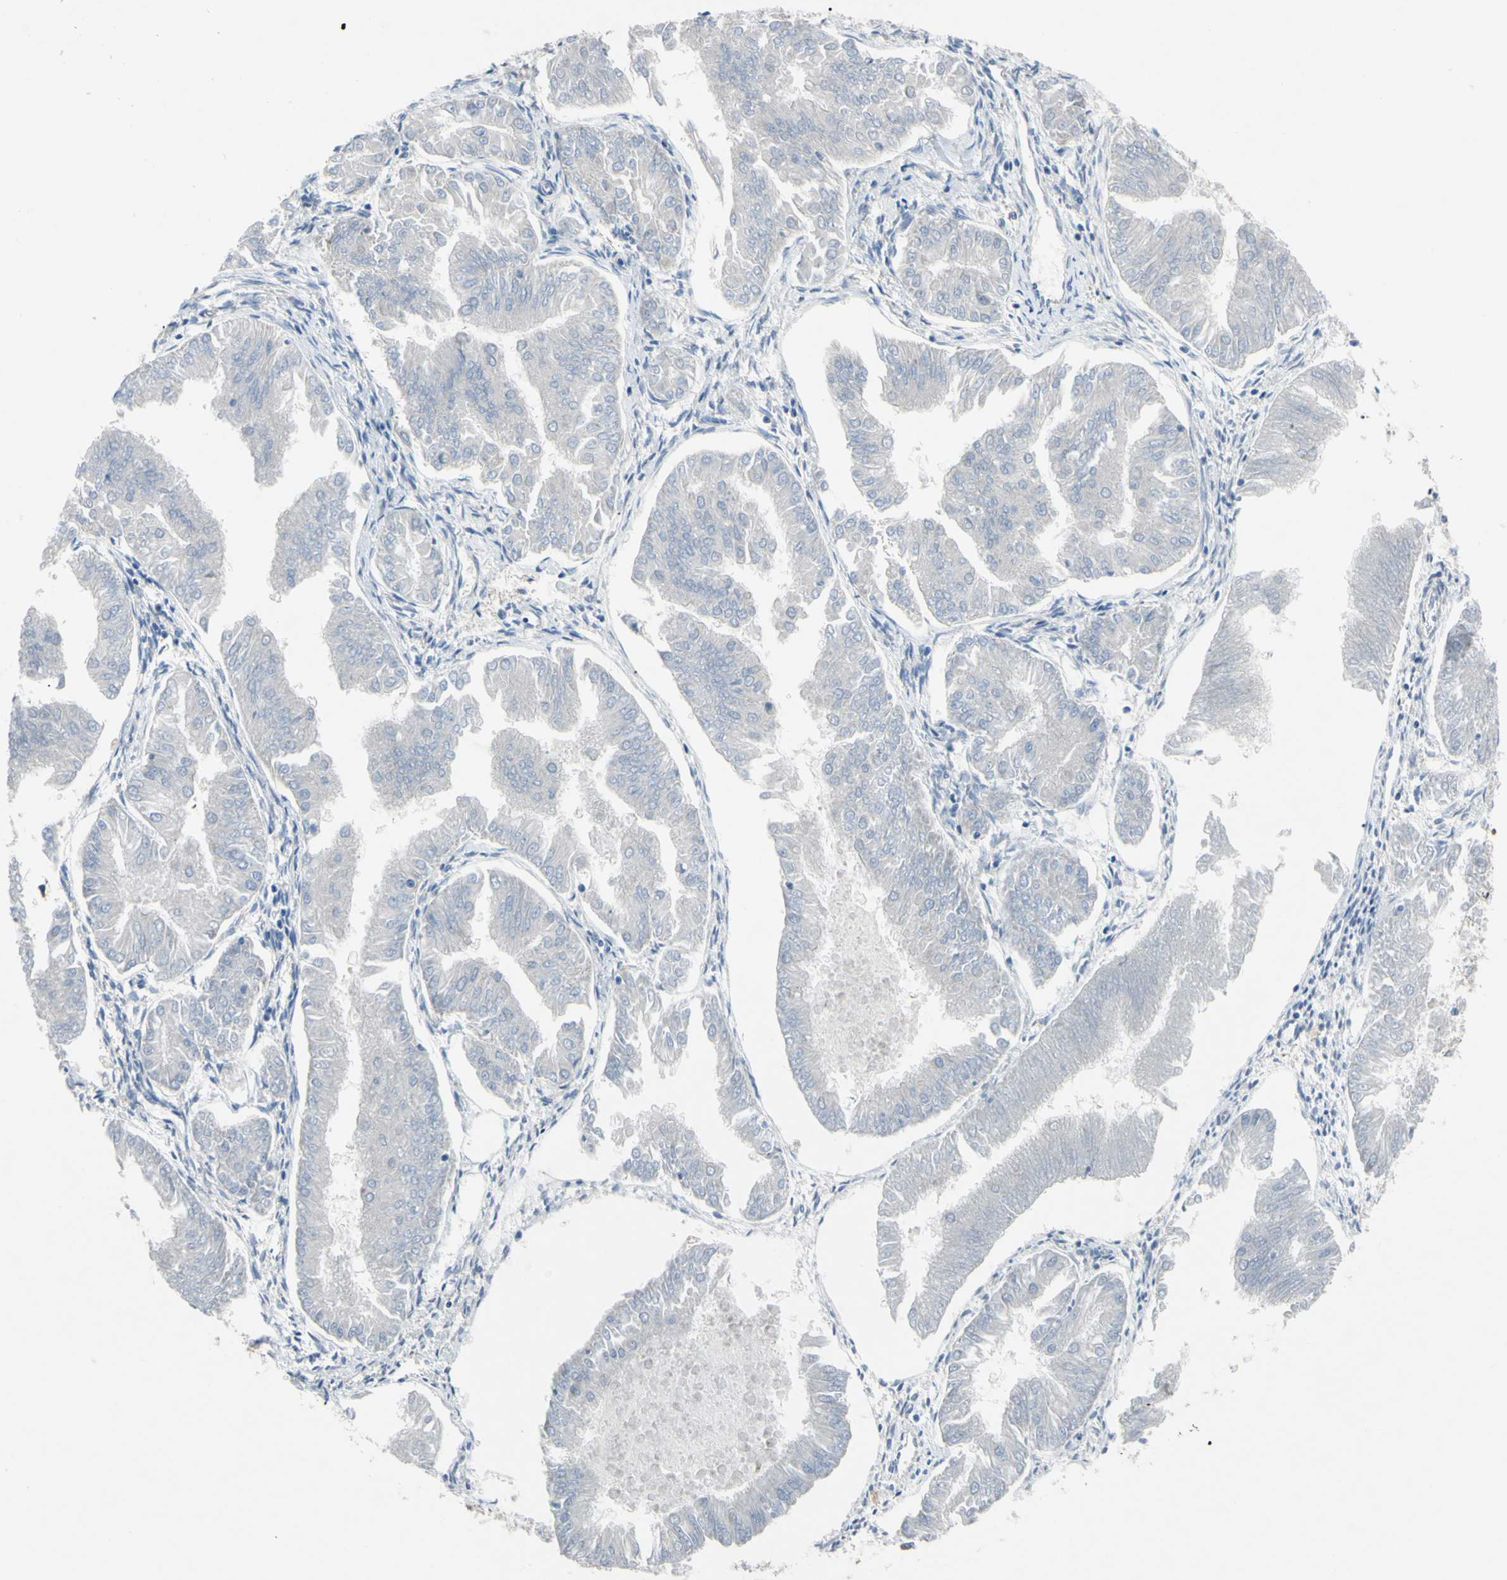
{"staining": {"intensity": "negative", "quantity": "none", "location": "none"}, "tissue": "endometrial cancer", "cell_type": "Tumor cells", "image_type": "cancer", "snomed": [{"axis": "morphology", "description": "Adenocarcinoma, NOS"}, {"axis": "topography", "description": "Endometrium"}], "caption": "The photomicrograph demonstrates no staining of tumor cells in endometrial adenocarcinoma. The staining was performed using DAB (3,3'-diaminobenzidine) to visualize the protein expression in brown, while the nuclei were stained in blue with hematoxylin (Magnification: 20x).", "gene": "GRAMD2B", "patient": {"sex": "female", "age": 53}}